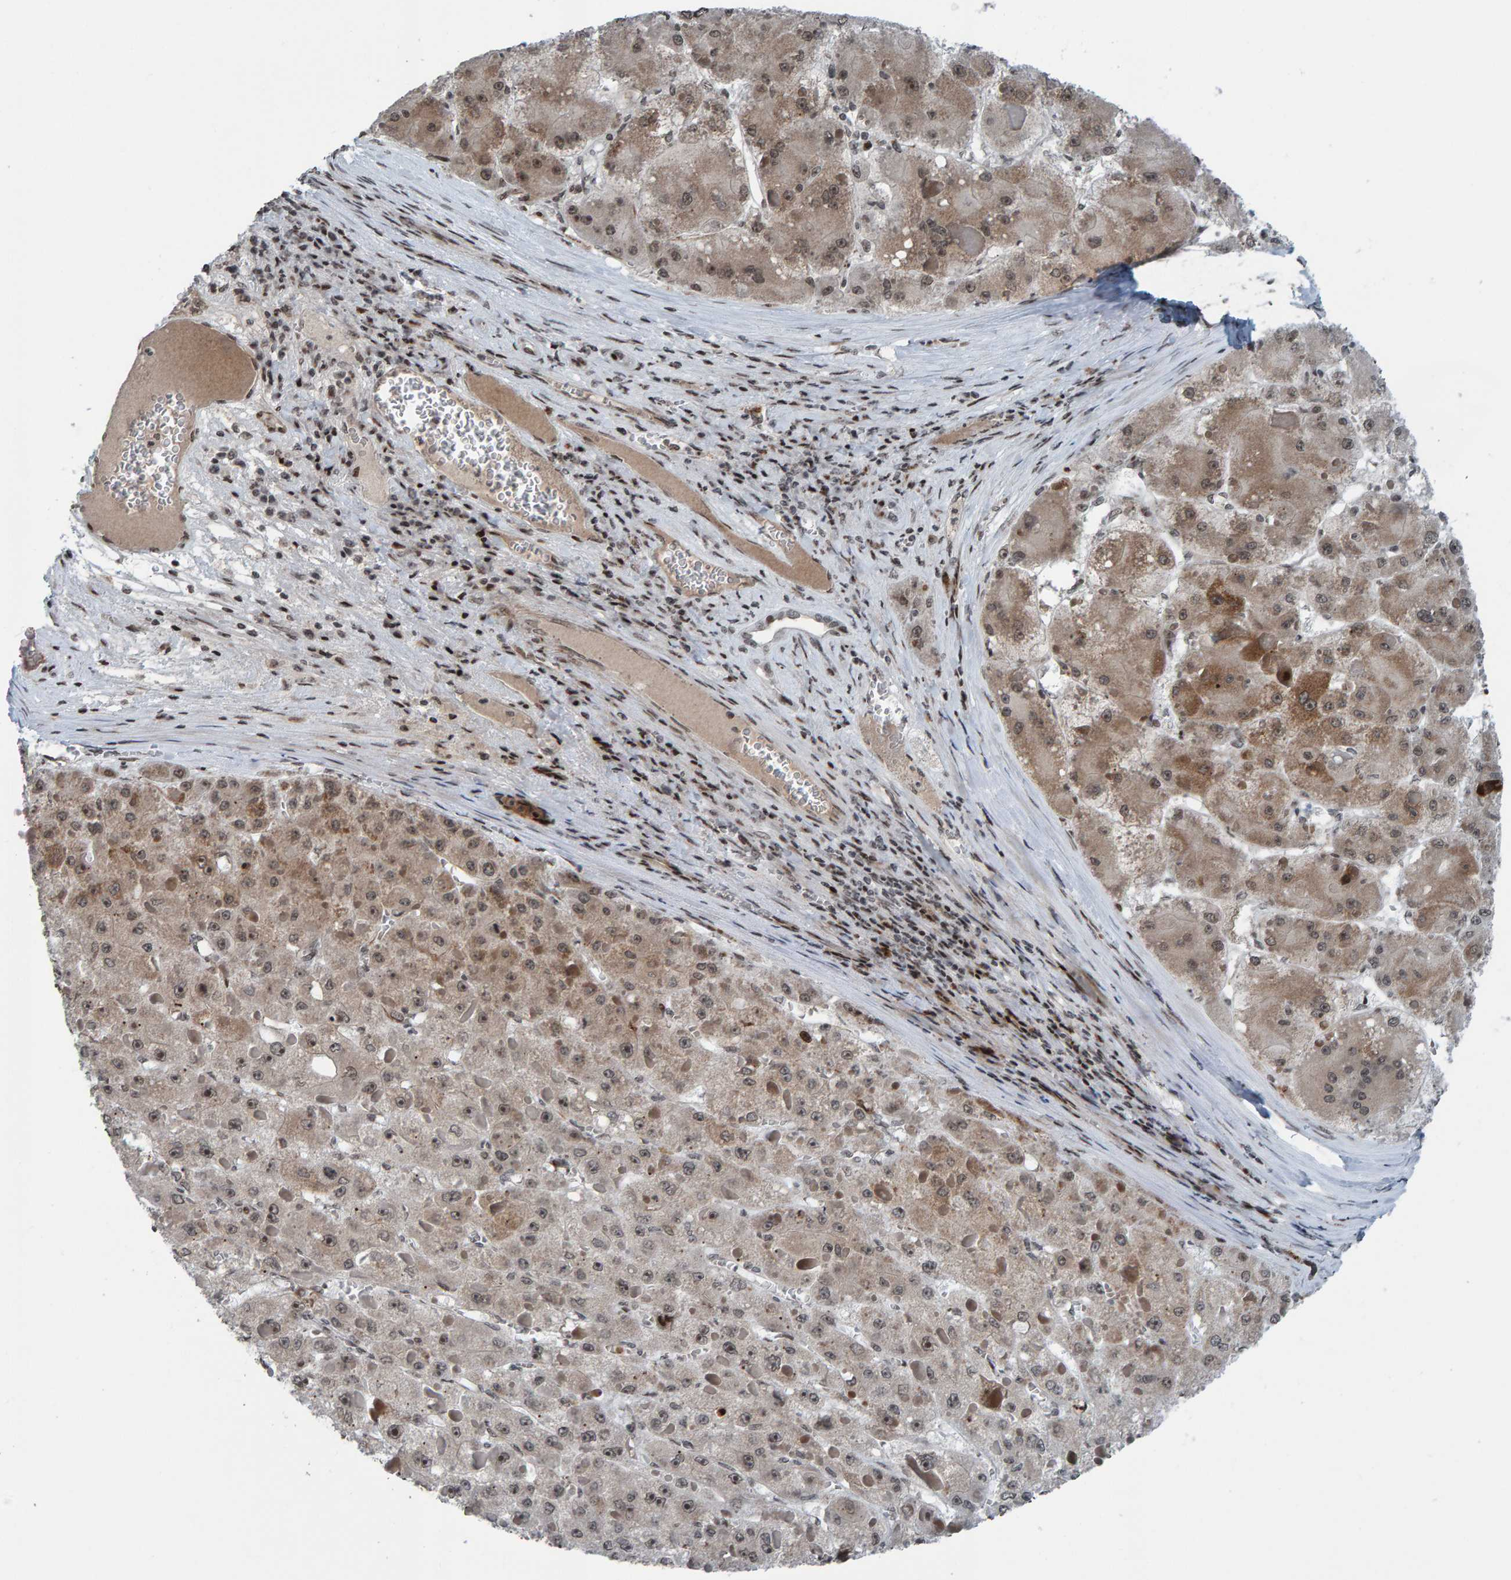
{"staining": {"intensity": "weak", "quantity": ">75%", "location": "cytoplasmic/membranous"}, "tissue": "liver cancer", "cell_type": "Tumor cells", "image_type": "cancer", "snomed": [{"axis": "morphology", "description": "Carcinoma, Hepatocellular, NOS"}, {"axis": "topography", "description": "Liver"}], "caption": "This is a micrograph of immunohistochemistry (IHC) staining of liver cancer, which shows weak positivity in the cytoplasmic/membranous of tumor cells.", "gene": "ZNF366", "patient": {"sex": "female", "age": 73}}